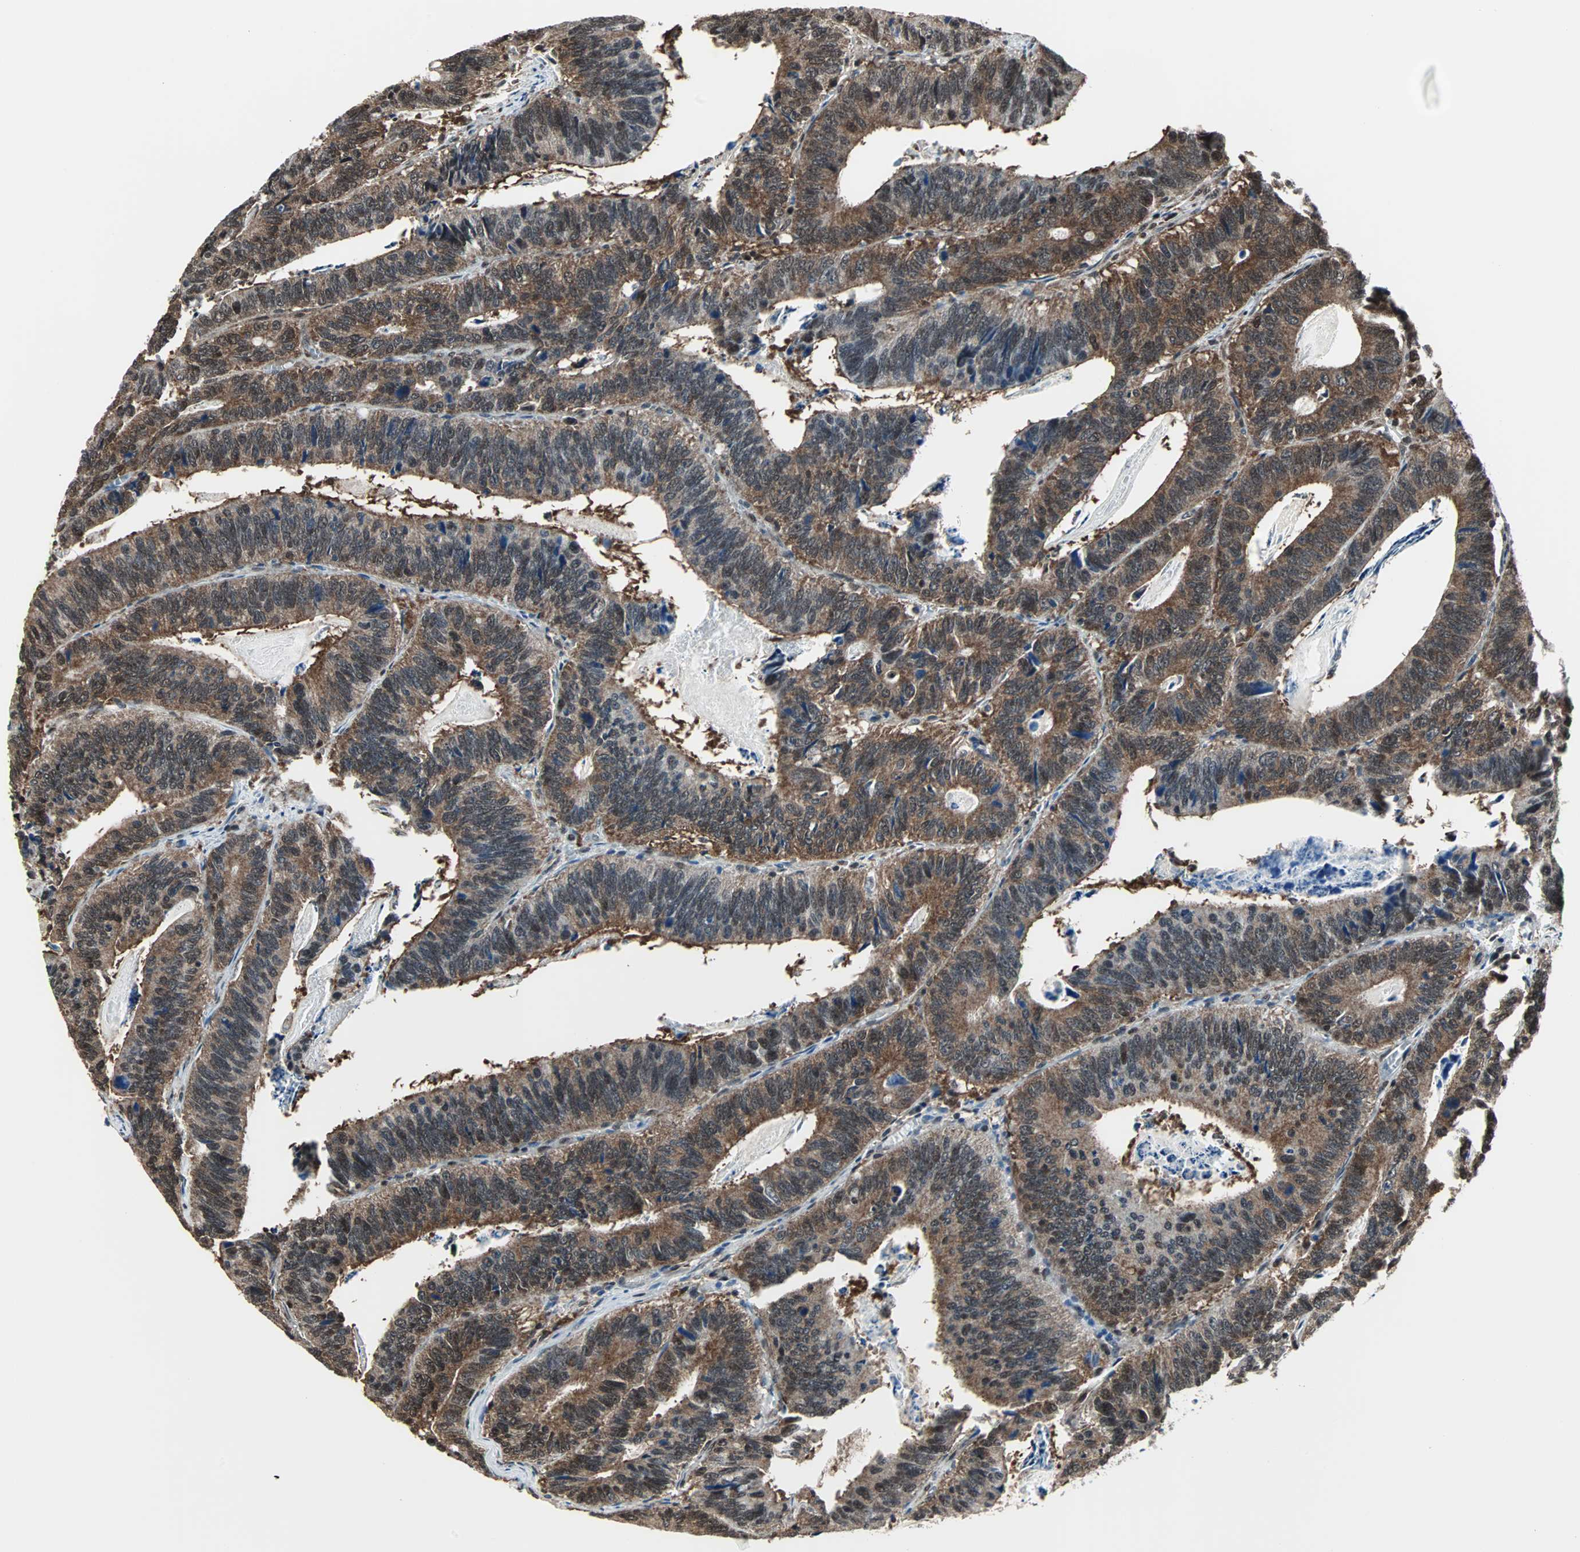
{"staining": {"intensity": "moderate", "quantity": ">75%", "location": "cytoplasmic/membranous"}, "tissue": "colorectal cancer", "cell_type": "Tumor cells", "image_type": "cancer", "snomed": [{"axis": "morphology", "description": "Adenocarcinoma, NOS"}, {"axis": "topography", "description": "Colon"}], "caption": "DAB immunohistochemical staining of colorectal cancer (adenocarcinoma) exhibits moderate cytoplasmic/membranous protein staining in approximately >75% of tumor cells.", "gene": "VCP", "patient": {"sex": "male", "age": 72}}